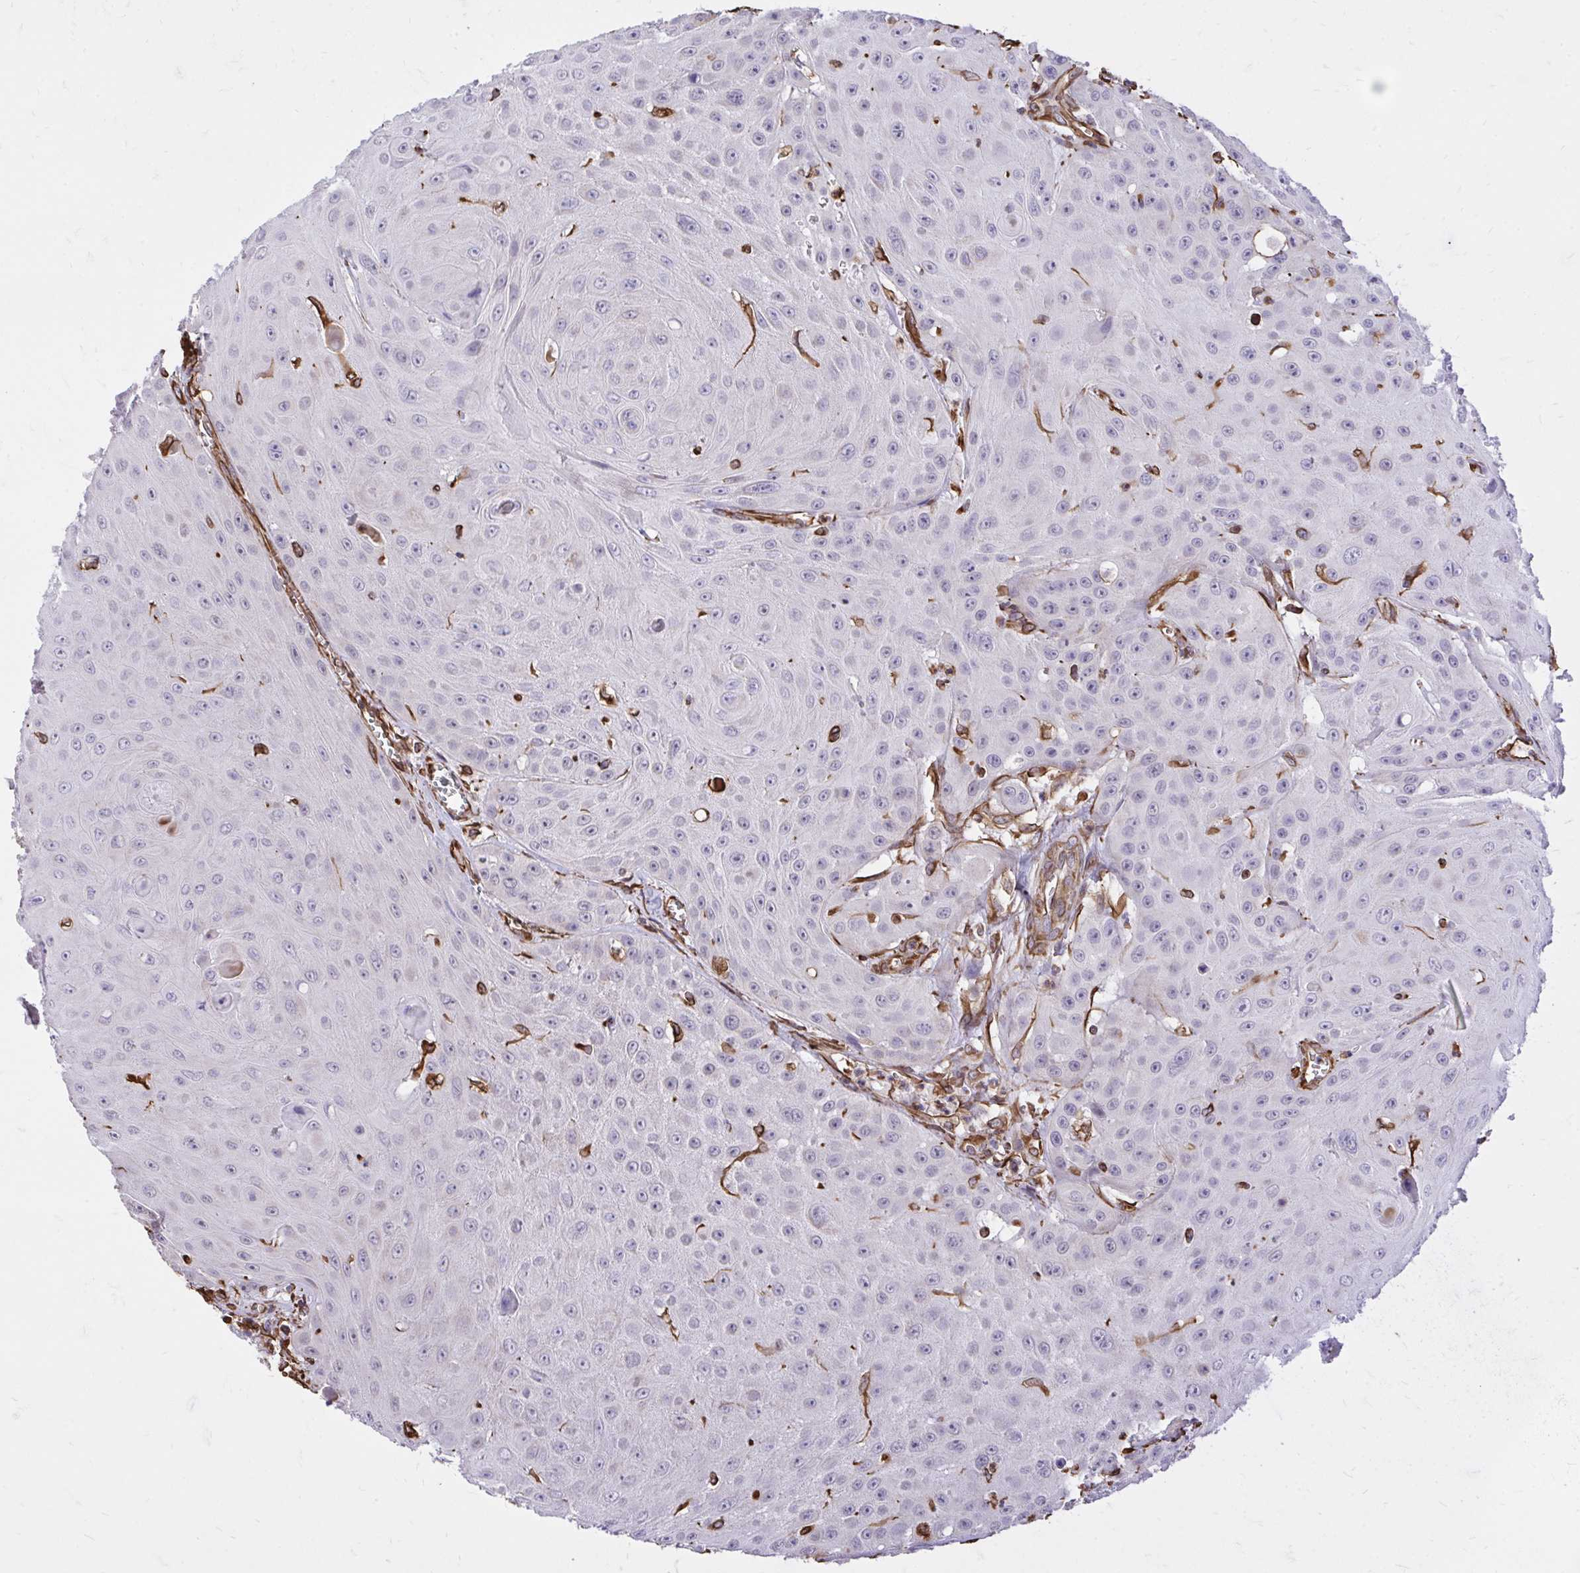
{"staining": {"intensity": "negative", "quantity": "none", "location": "none"}, "tissue": "head and neck cancer", "cell_type": "Tumor cells", "image_type": "cancer", "snomed": [{"axis": "morphology", "description": "Squamous cell carcinoma, NOS"}, {"axis": "topography", "description": "Oral tissue"}, {"axis": "topography", "description": "Head-Neck"}], "caption": "Squamous cell carcinoma (head and neck) was stained to show a protein in brown. There is no significant staining in tumor cells.", "gene": "RNF103", "patient": {"sex": "male", "age": 81}}